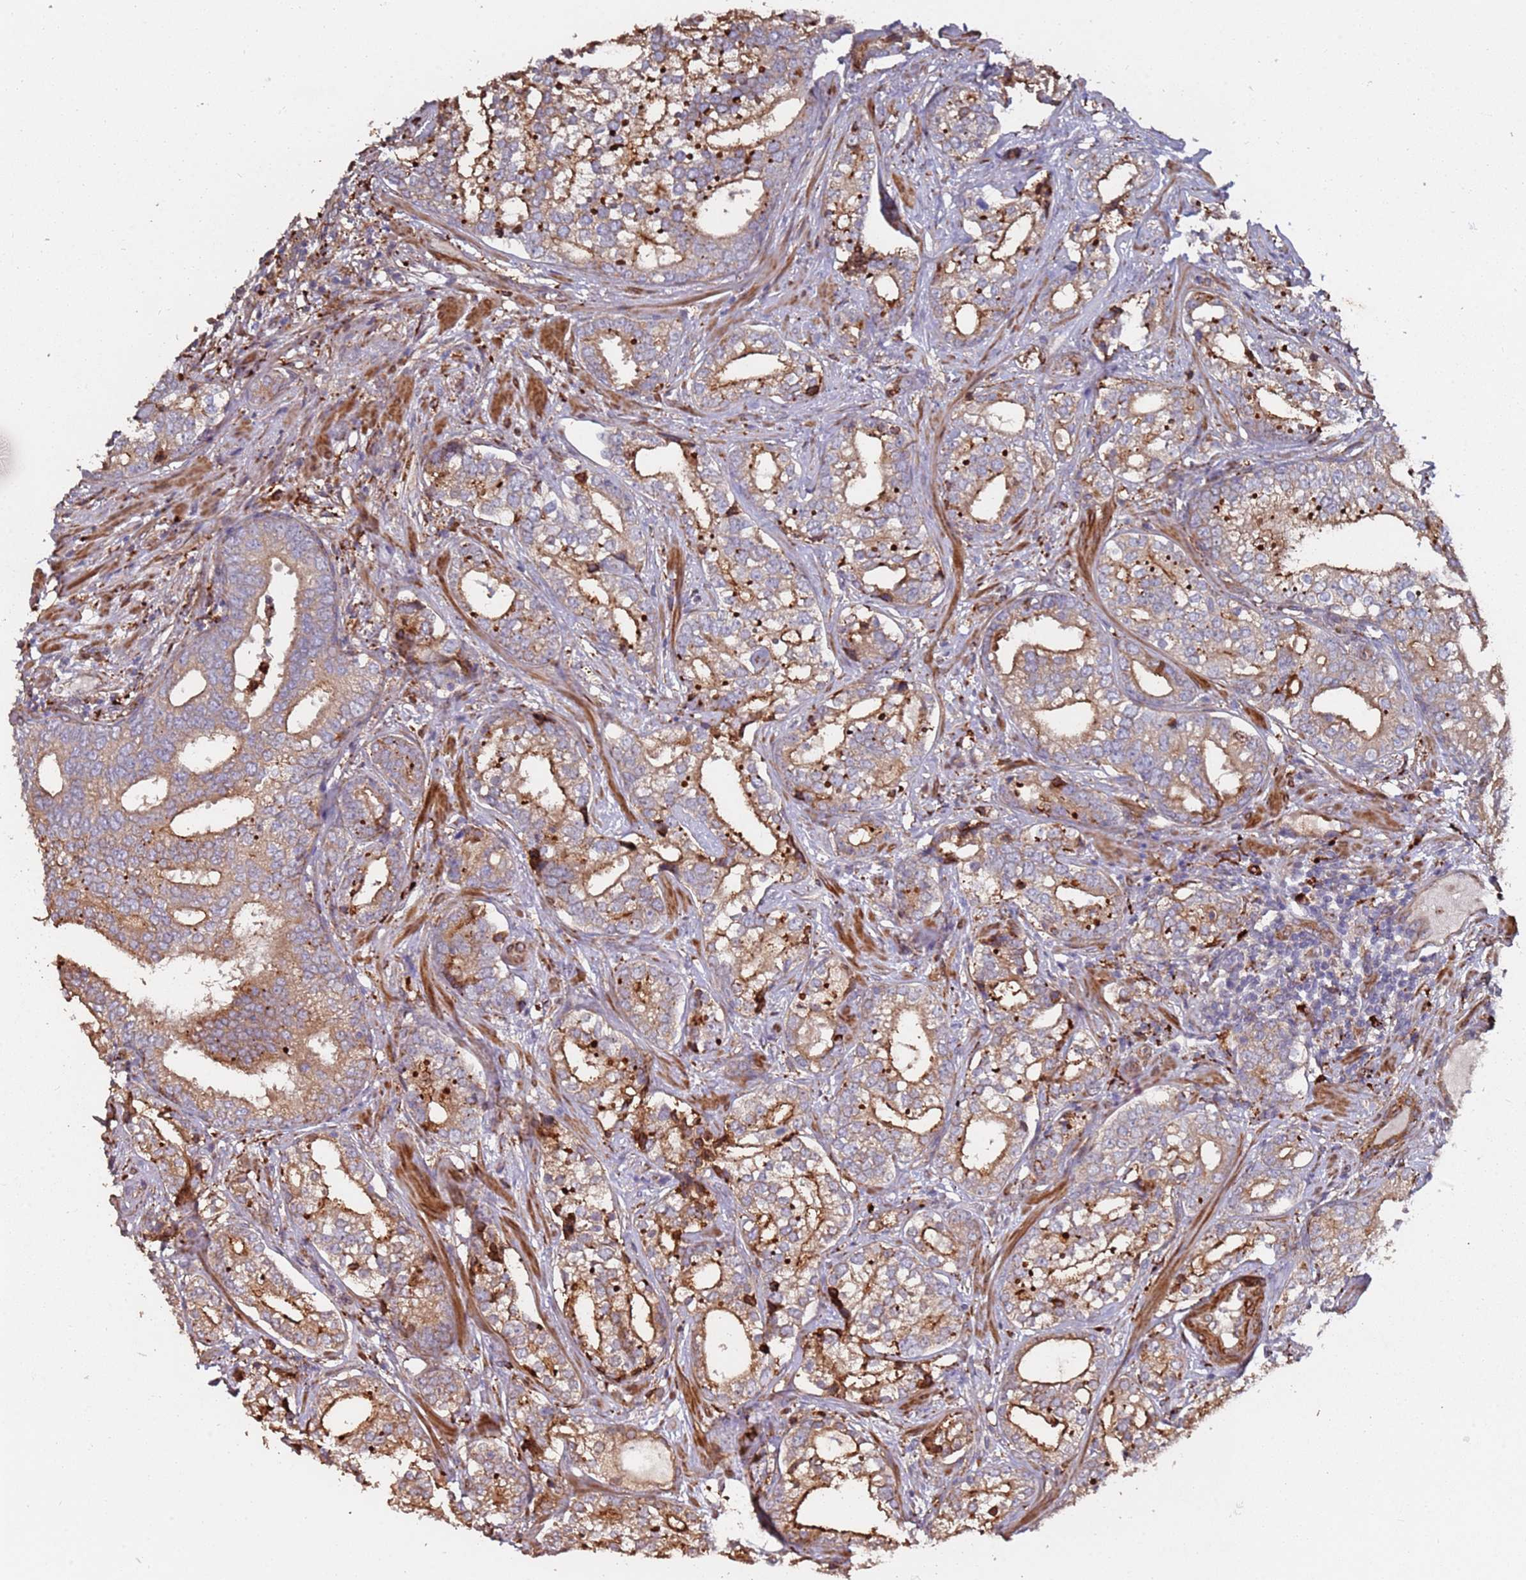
{"staining": {"intensity": "strong", "quantity": ">75%", "location": "cytoplasmic/membranous"}, "tissue": "prostate cancer", "cell_type": "Tumor cells", "image_type": "cancer", "snomed": [{"axis": "morphology", "description": "Adenocarcinoma, High grade"}, {"axis": "topography", "description": "Prostate"}], "caption": "This image displays IHC staining of prostate adenocarcinoma (high-grade), with high strong cytoplasmic/membranous expression in approximately >75% of tumor cells.", "gene": "LACC1", "patient": {"sex": "male", "age": 75}}